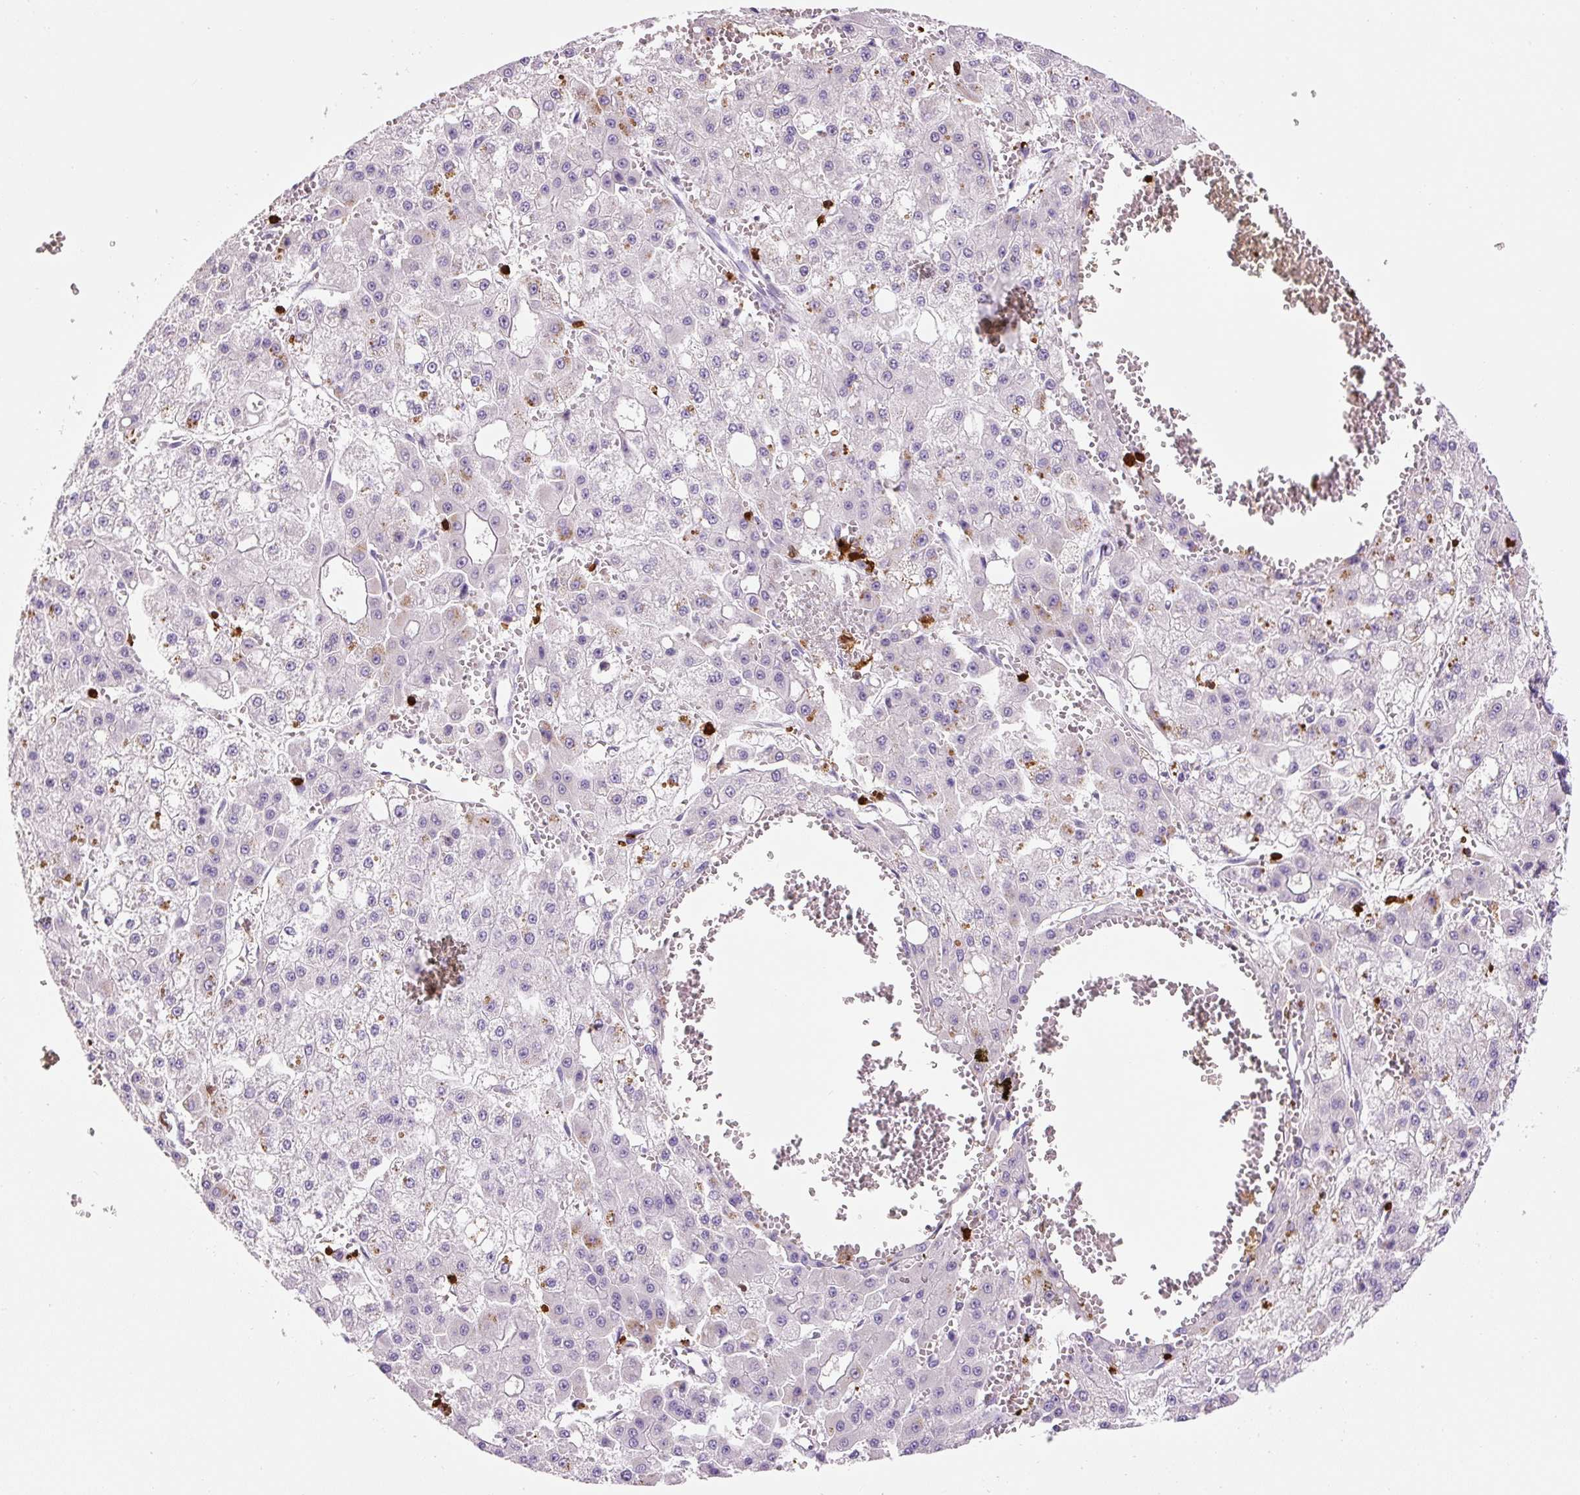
{"staining": {"intensity": "negative", "quantity": "none", "location": "none"}, "tissue": "liver cancer", "cell_type": "Tumor cells", "image_type": "cancer", "snomed": [{"axis": "morphology", "description": "Carcinoma, Hepatocellular, NOS"}, {"axis": "topography", "description": "Liver"}], "caption": "DAB immunohistochemical staining of liver cancer (hepatocellular carcinoma) displays no significant staining in tumor cells. Brightfield microscopy of immunohistochemistry stained with DAB (3,3'-diaminobenzidine) (brown) and hematoxylin (blue), captured at high magnification.", "gene": "S100A4", "patient": {"sex": "male", "age": 47}}